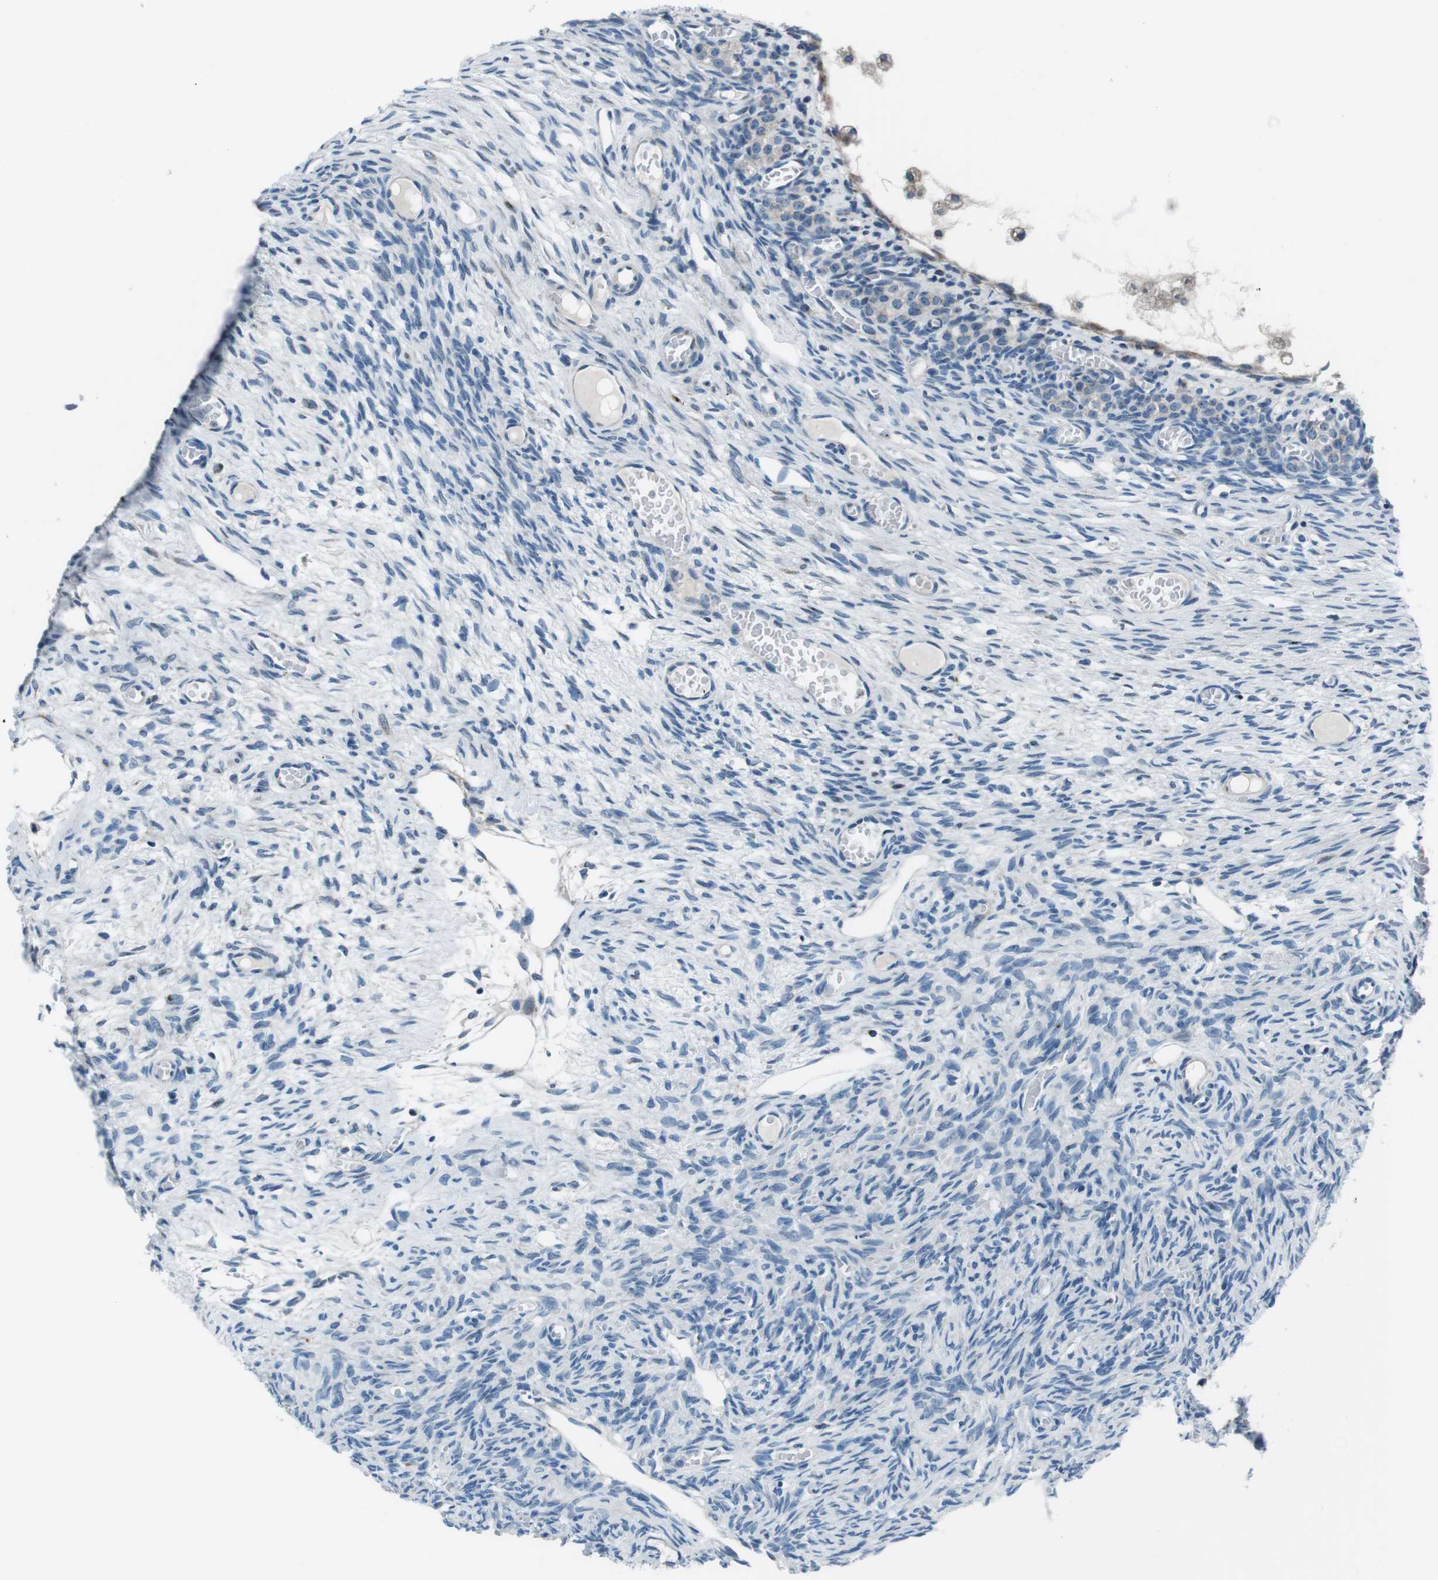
{"staining": {"intensity": "negative", "quantity": "none", "location": "none"}, "tissue": "ovary", "cell_type": "Follicle cells", "image_type": "normal", "snomed": [{"axis": "morphology", "description": "Normal tissue, NOS"}, {"axis": "topography", "description": "Ovary"}], "caption": "High magnification brightfield microscopy of unremarkable ovary stained with DAB (3,3'-diaminobenzidine) (brown) and counterstained with hematoxylin (blue): follicle cells show no significant expression. The staining is performed using DAB brown chromogen with nuclei counter-stained in using hematoxylin.", "gene": "NUCB2", "patient": {"sex": "female", "age": 27}}